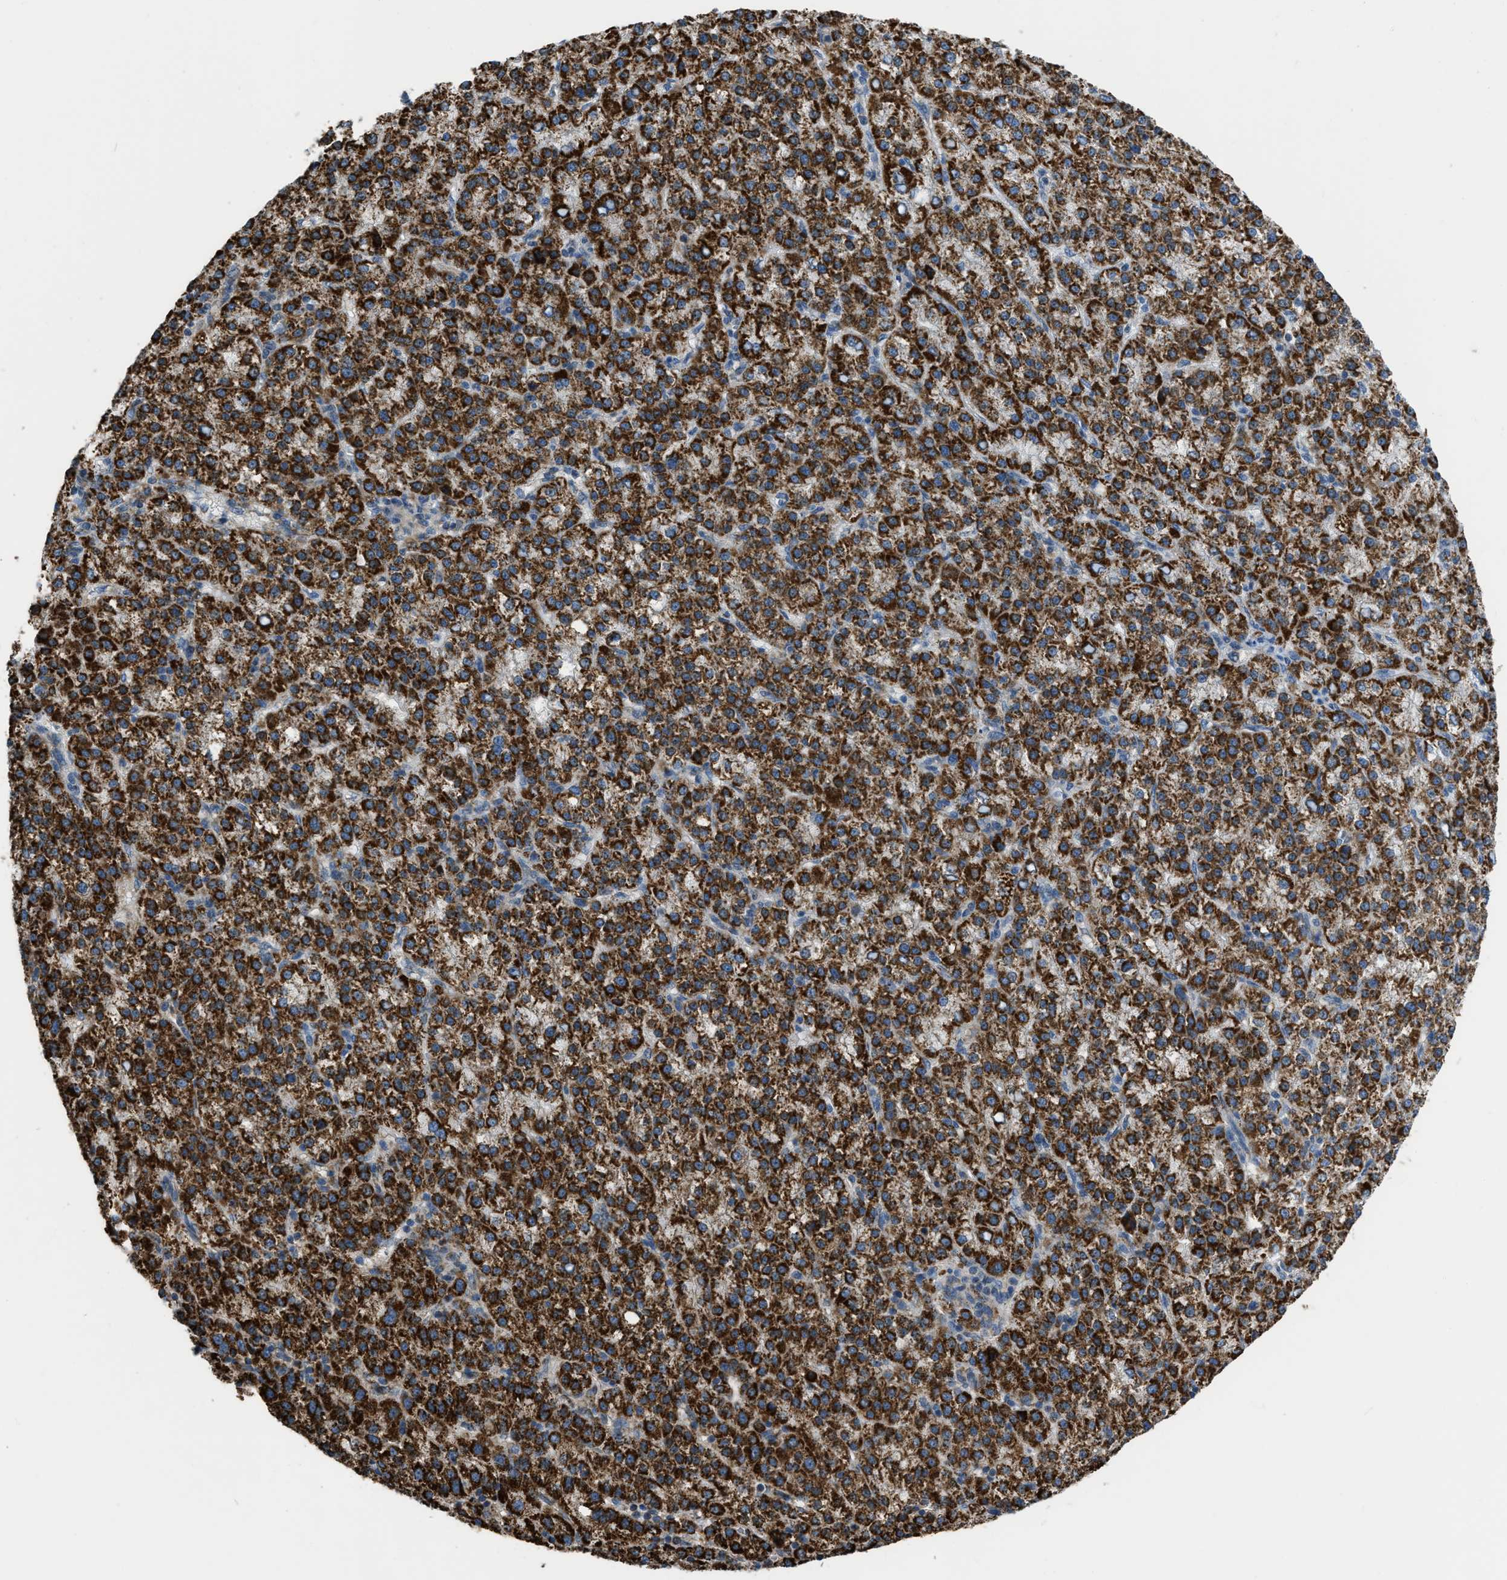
{"staining": {"intensity": "strong", "quantity": ">75%", "location": "cytoplasmic/membranous"}, "tissue": "liver cancer", "cell_type": "Tumor cells", "image_type": "cancer", "snomed": [{"axis": "morphology", "description": "Carcinoma, Hepatocellular, NOS"}, {"axis": "topography", "description": "Liver"}], "caption": "Immunohistochemistry histopathology image of liver cancer stained for a protein (brown), which exhibits high levels of strong cytoplasmic/membranous expression in about >75% of tumor cells.", "gene": "ETFB", "patient": {"sex": "female", "age": 58}}